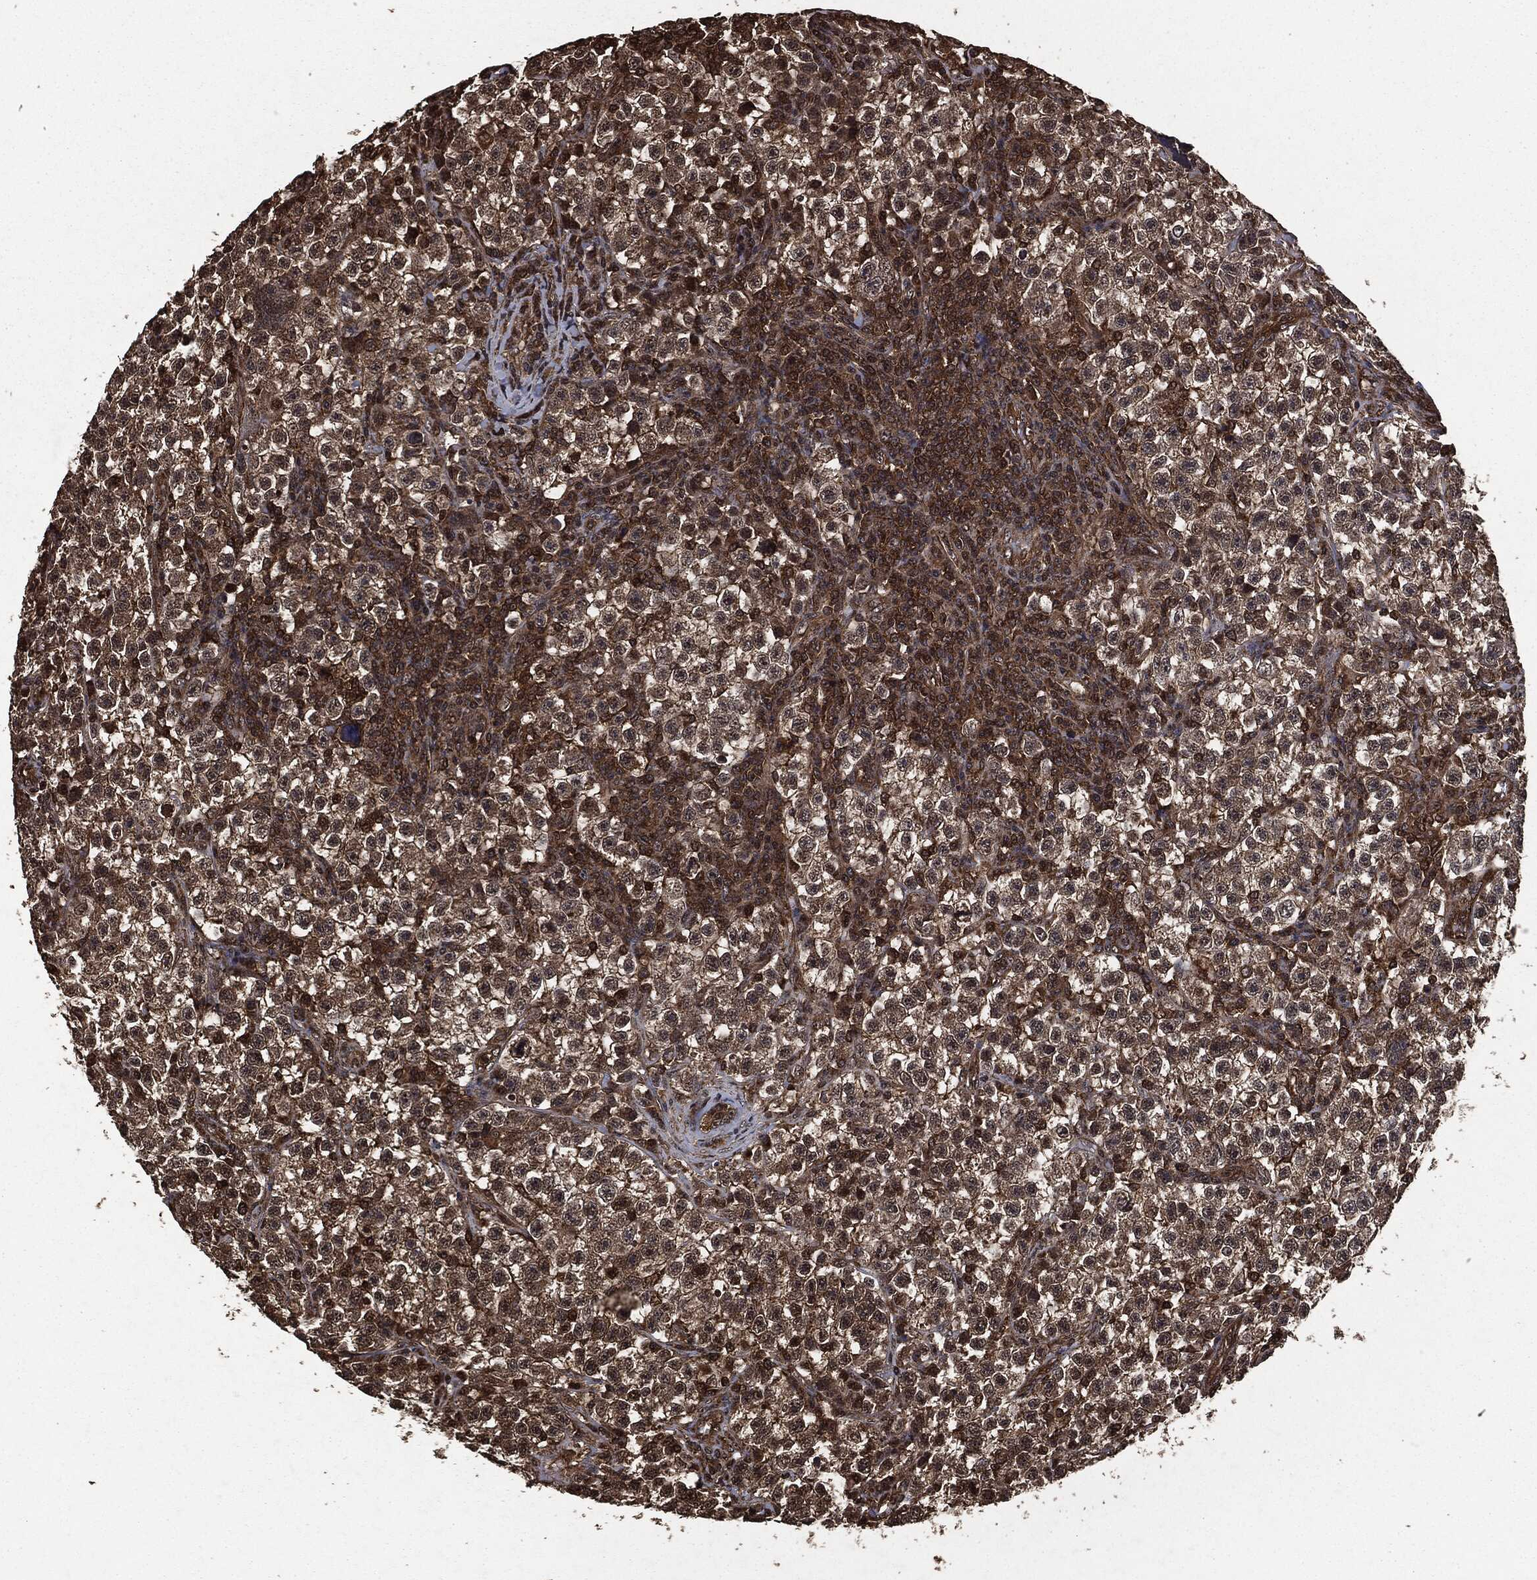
{"staining": {"intensity": "moderate", "quantity": ">75%", "location": "cytoplasmic/membranous"}, "tissue": "testis cancer", "cell_type": "Tumor cells", "image_type": "cancer", "snomed": [{"axis": "morphology", "description": "Seminoma, NOS"}, {"axis": "topography", "description": "Testis"}], "caption": "Tumor cells reveal moderate cytoplasmic/membranous staining in about >75% of cells in testis seminoma. (DAB = brown stain, brightfield microscopy at high magnification).", "gene": "HRAS", "patient": {"sex": "male", "age": 22}}